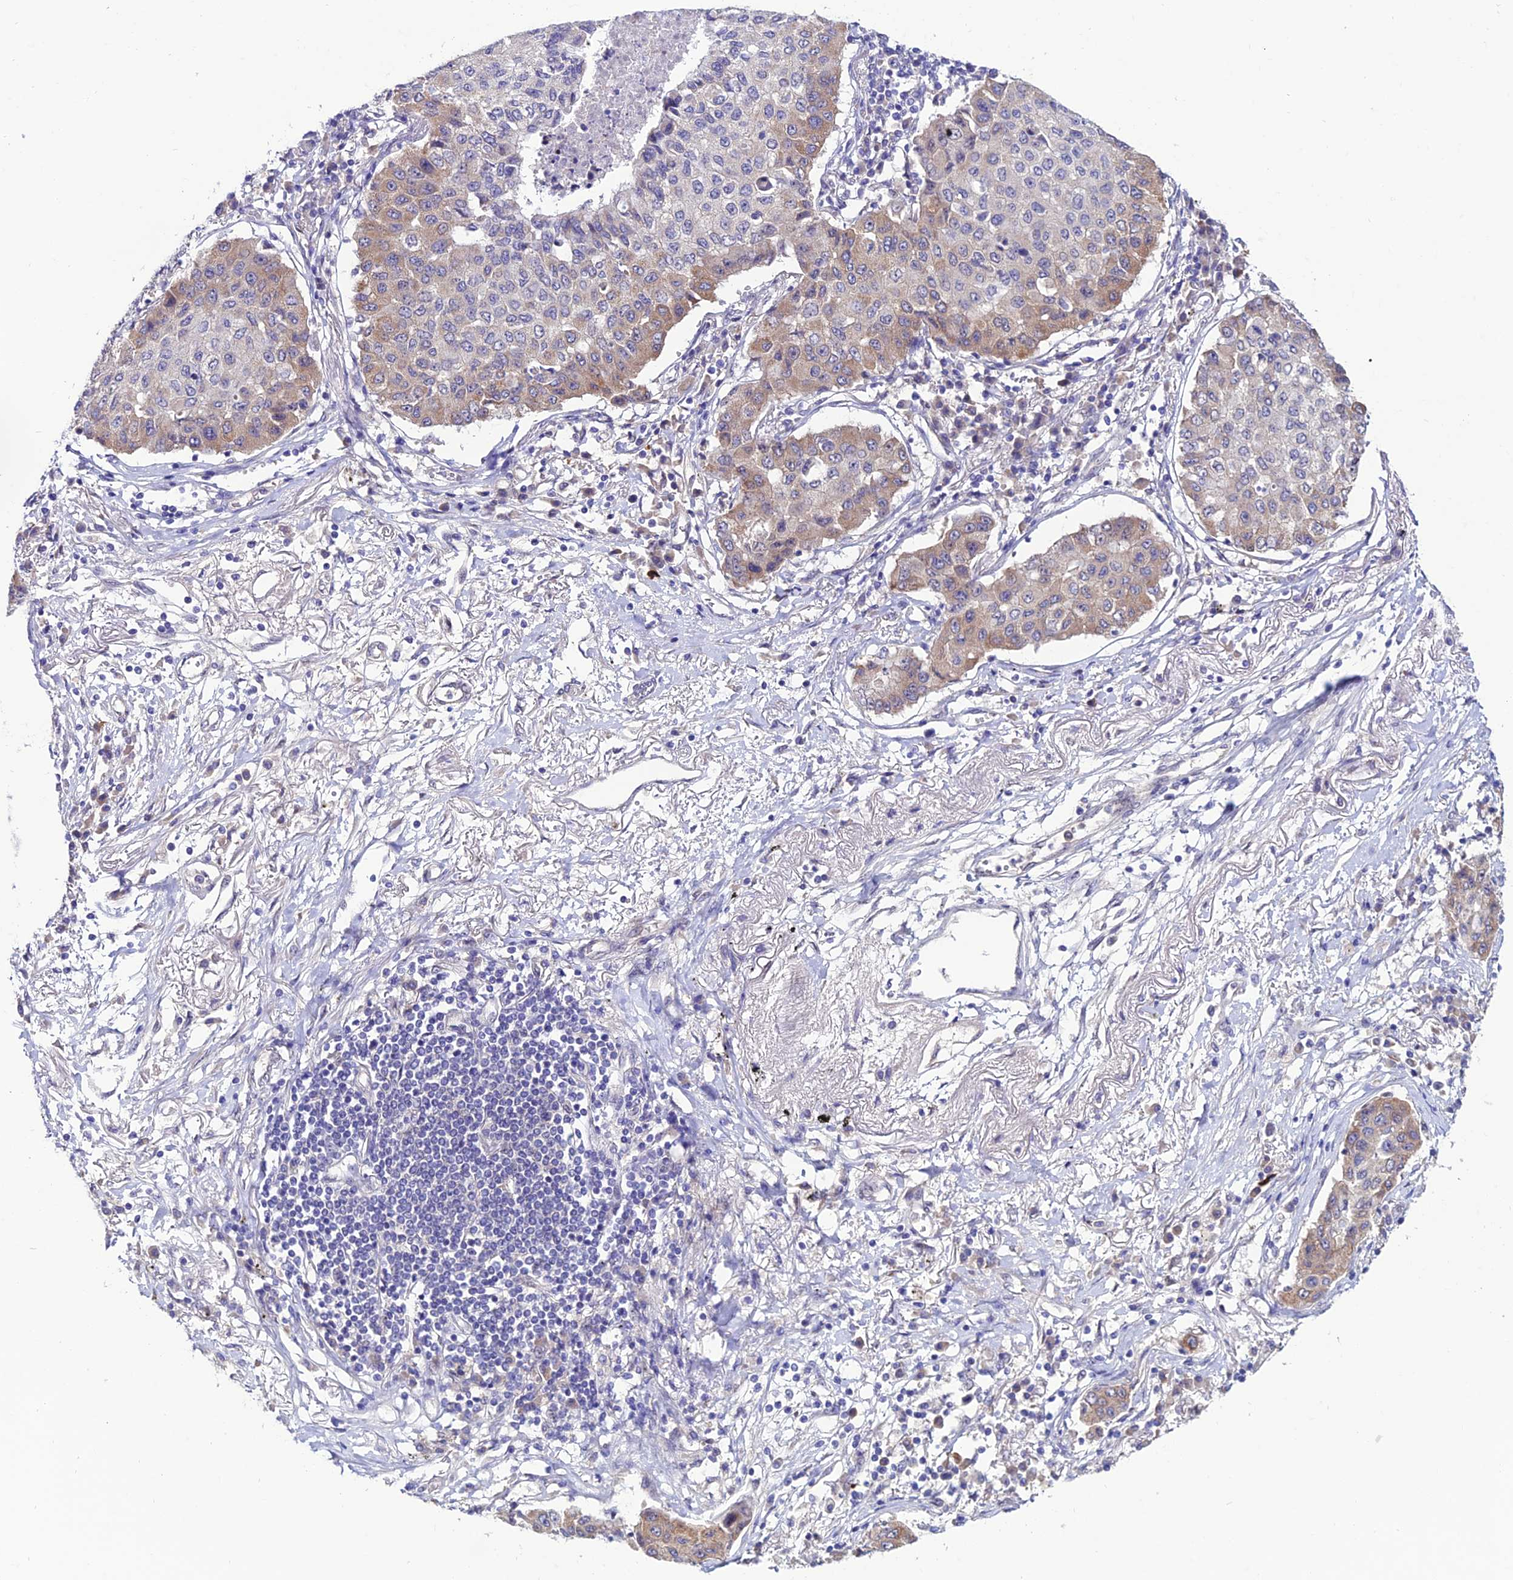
{"staining": {"intensity": "weak", "quantity": "<25%", "location": "cytoplasmic/membranous"}, "tissue": "lung cancer", "cell_type": "Tumor cells", "image_type": "cancer", "snomed": [{"axis": "morphology", "description": "Squamous cell carcinoma, NOS"}, {"axis": "topography", "description": "Lung"}], "caption": "This histopathology image is of lung squamous cell carcinoma stained with IHC to label a protein in brown with the nuclei are counter-stained blue. There is no expression in tumor cells.", "gene": "FZD8", "patient": {"sex": "male", "age": 74}}